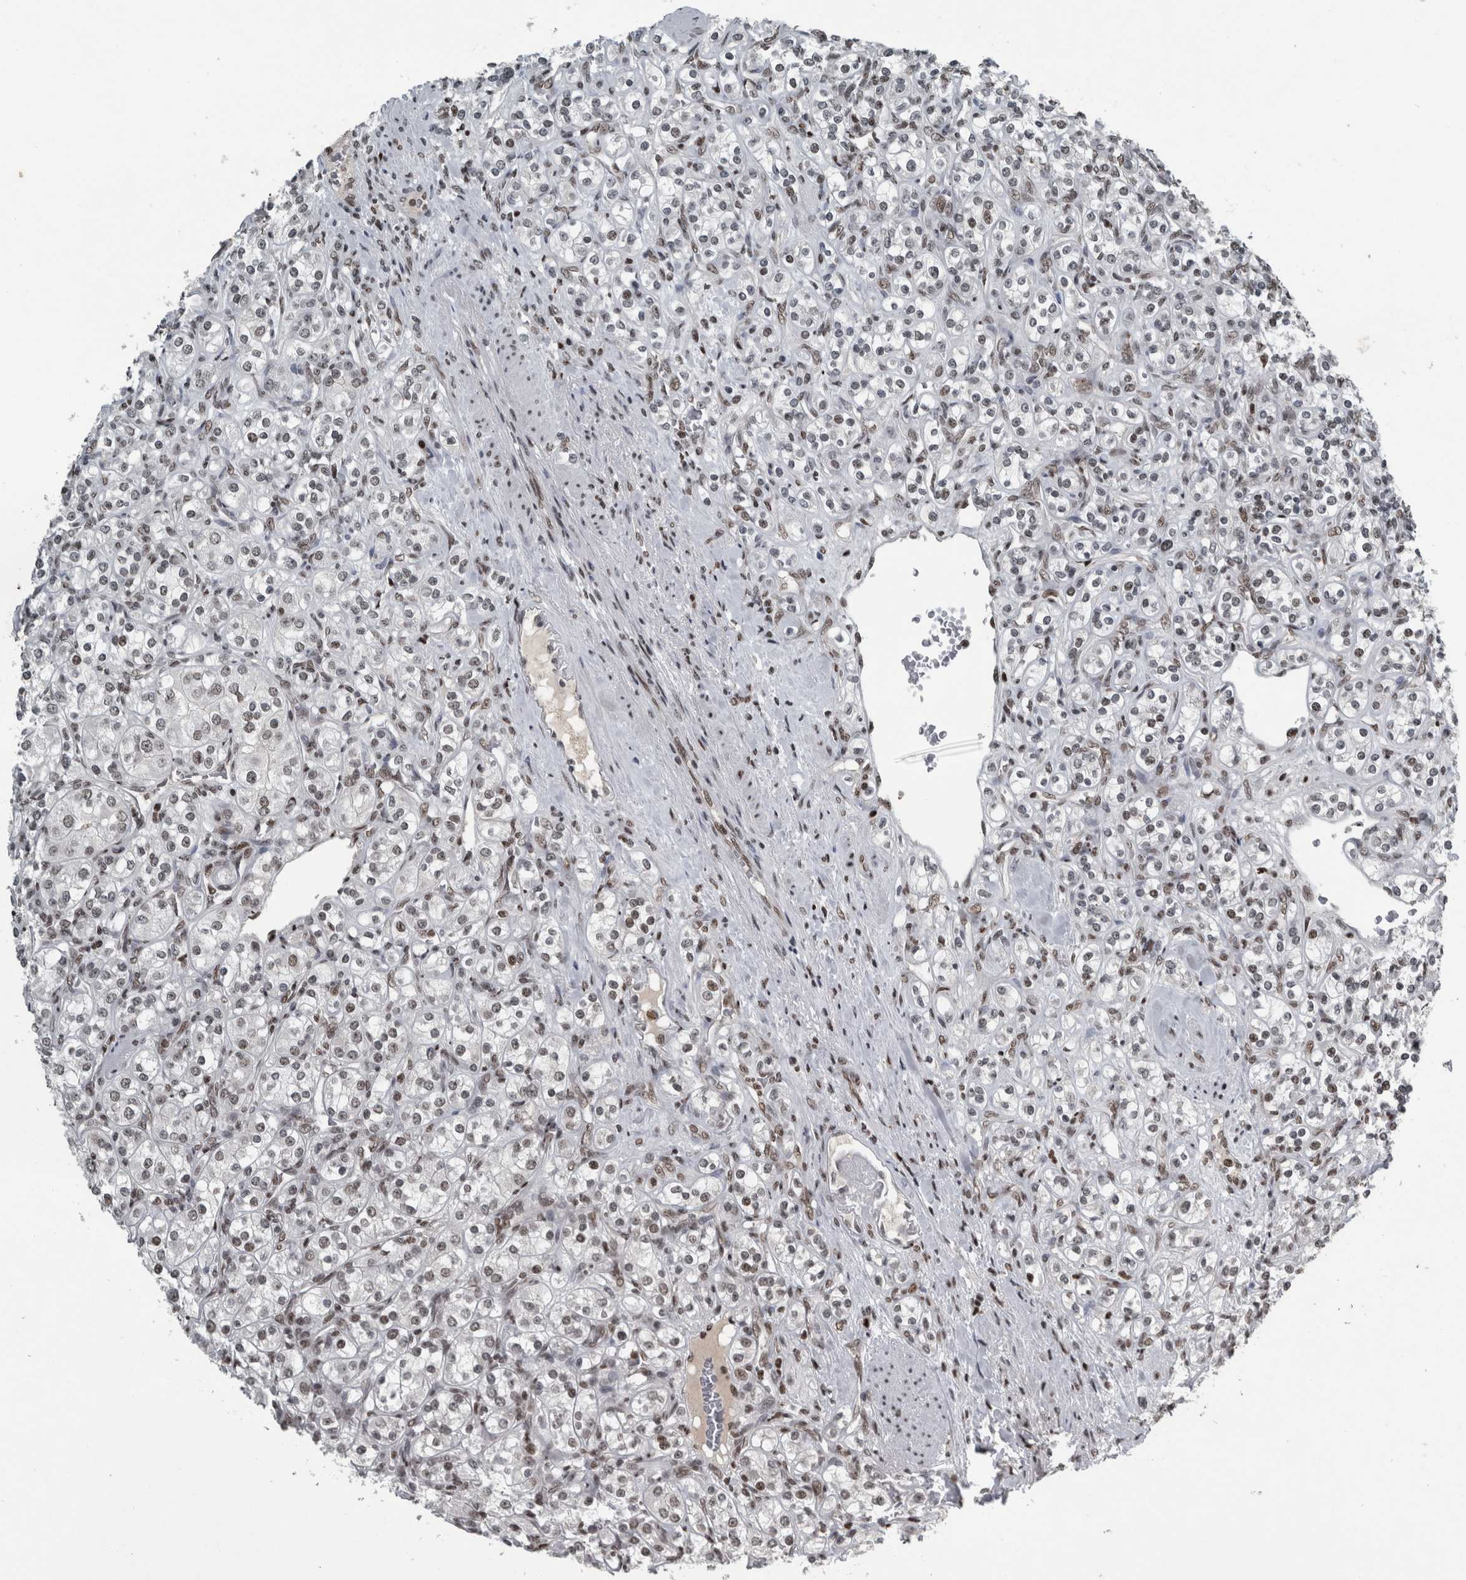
{"staining": {"intensity": "moderate", "quantity": "25%-75%", "location": "nuclear"}, "tissue": "renal cancer", "cell_type": "Tumor cells", "image_type": "cancer", "snomed": [{"axis": "morphology", "description": "Adenocarcinoma, NOS"}, {"axis": "topography", "description": "Kidney"}], "caption": "Renal adenocarcinoma stained for a protein (brown) displays moderate nuclear positive positivity in approximately 25%-75% of tumor cells.", "gene": "UNC50", "patient": {"sex": "male", "age": 77}}